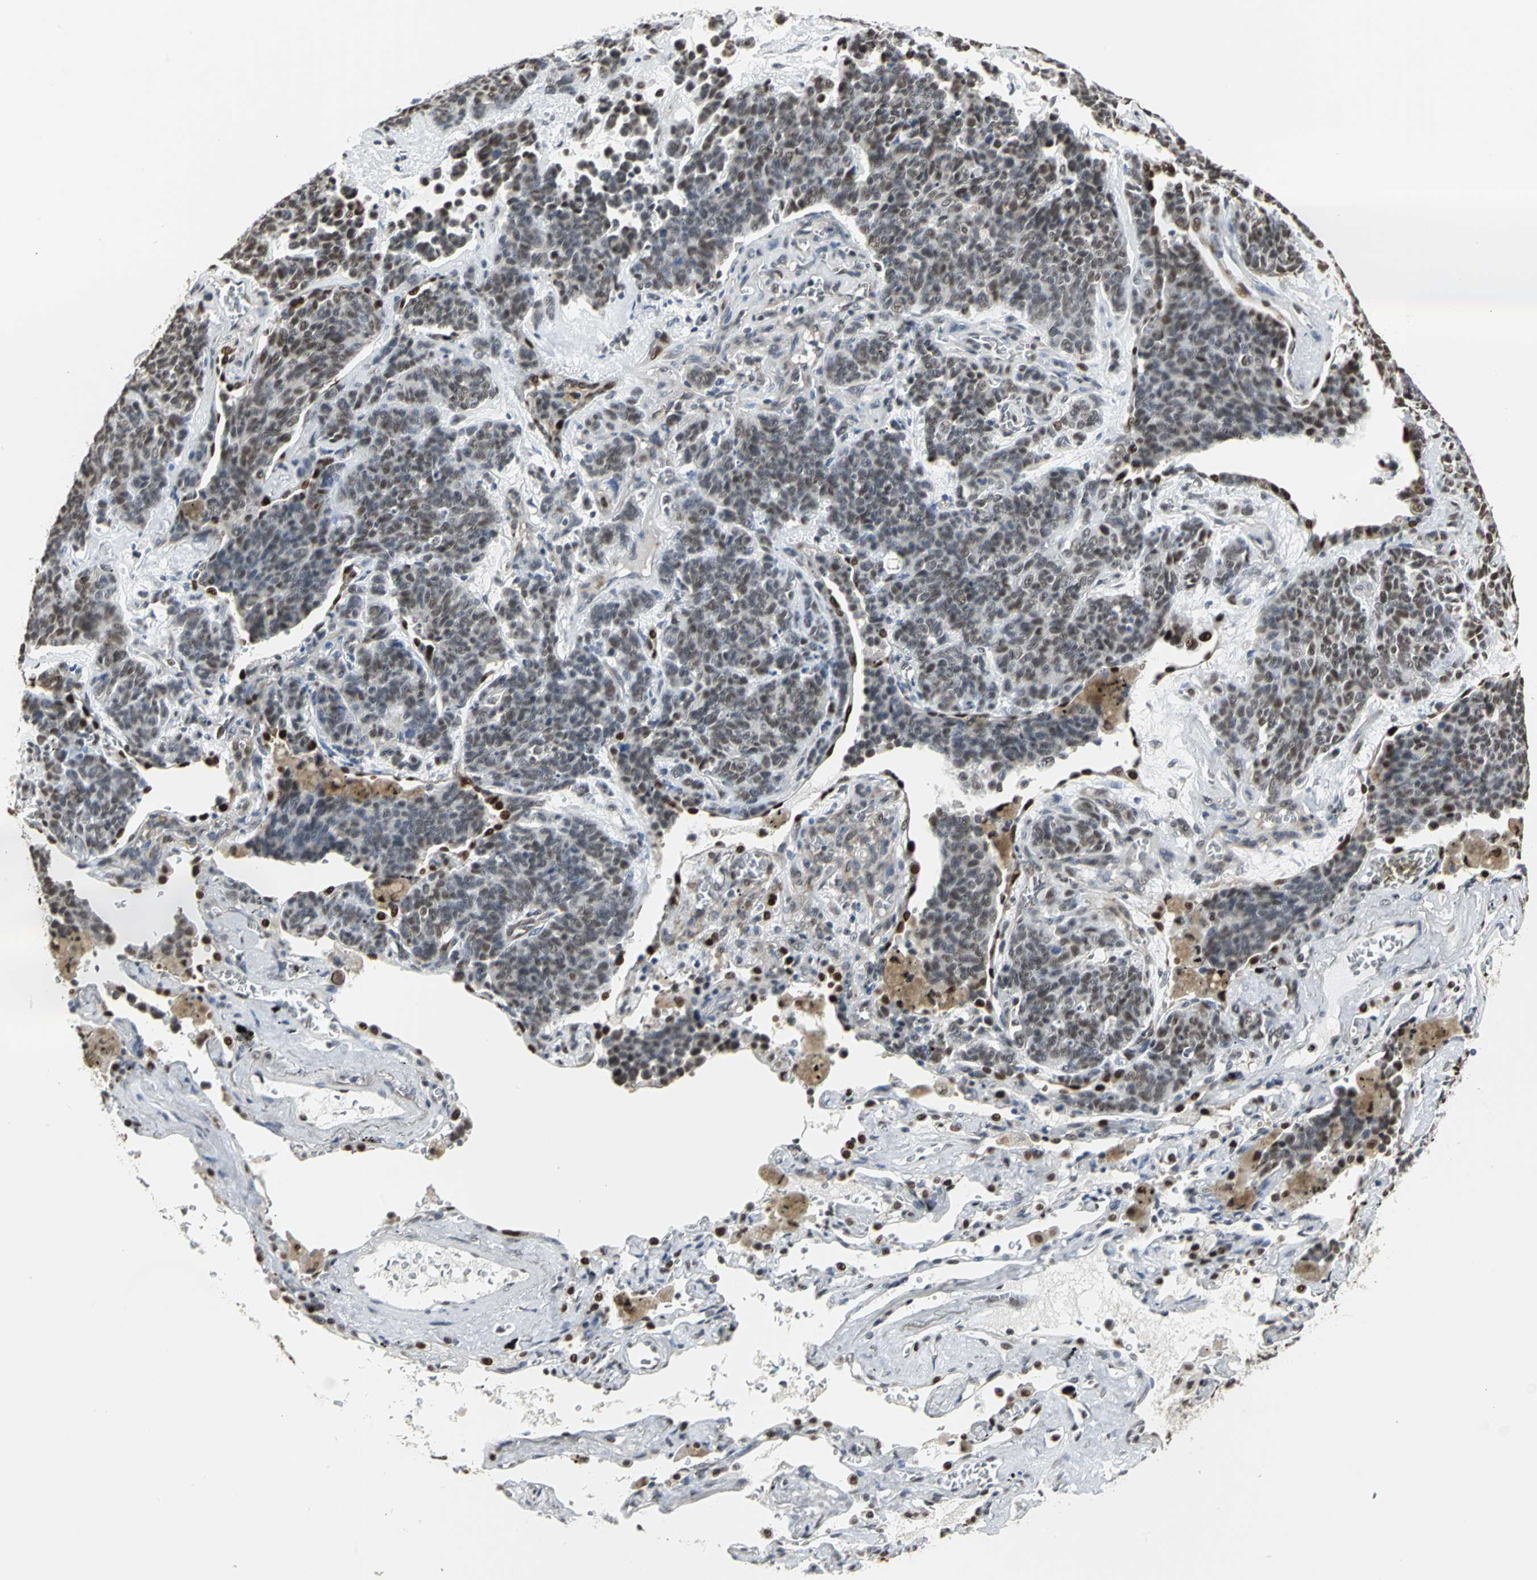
{"staining": {"intensity": "weak", "quantity": ">75%", "location": "nuclear"}, "tissue": "lung cancer", "cell_type": "Tumor cells", "image_type": "cancer", "snomed": [{"axis": "morphology", "description": "Neoplasm, malignant, NOS"}, {"axis": "topography", "description": "Lung"}], "caption": "The histopathology image exhibits staining of malignant neoplasm (lung), revealing weak nuclear protein positivity (brown color) within tumor cells.", "gene": "CCDC88C", "patient": {"sex": "female", "age": 58}}